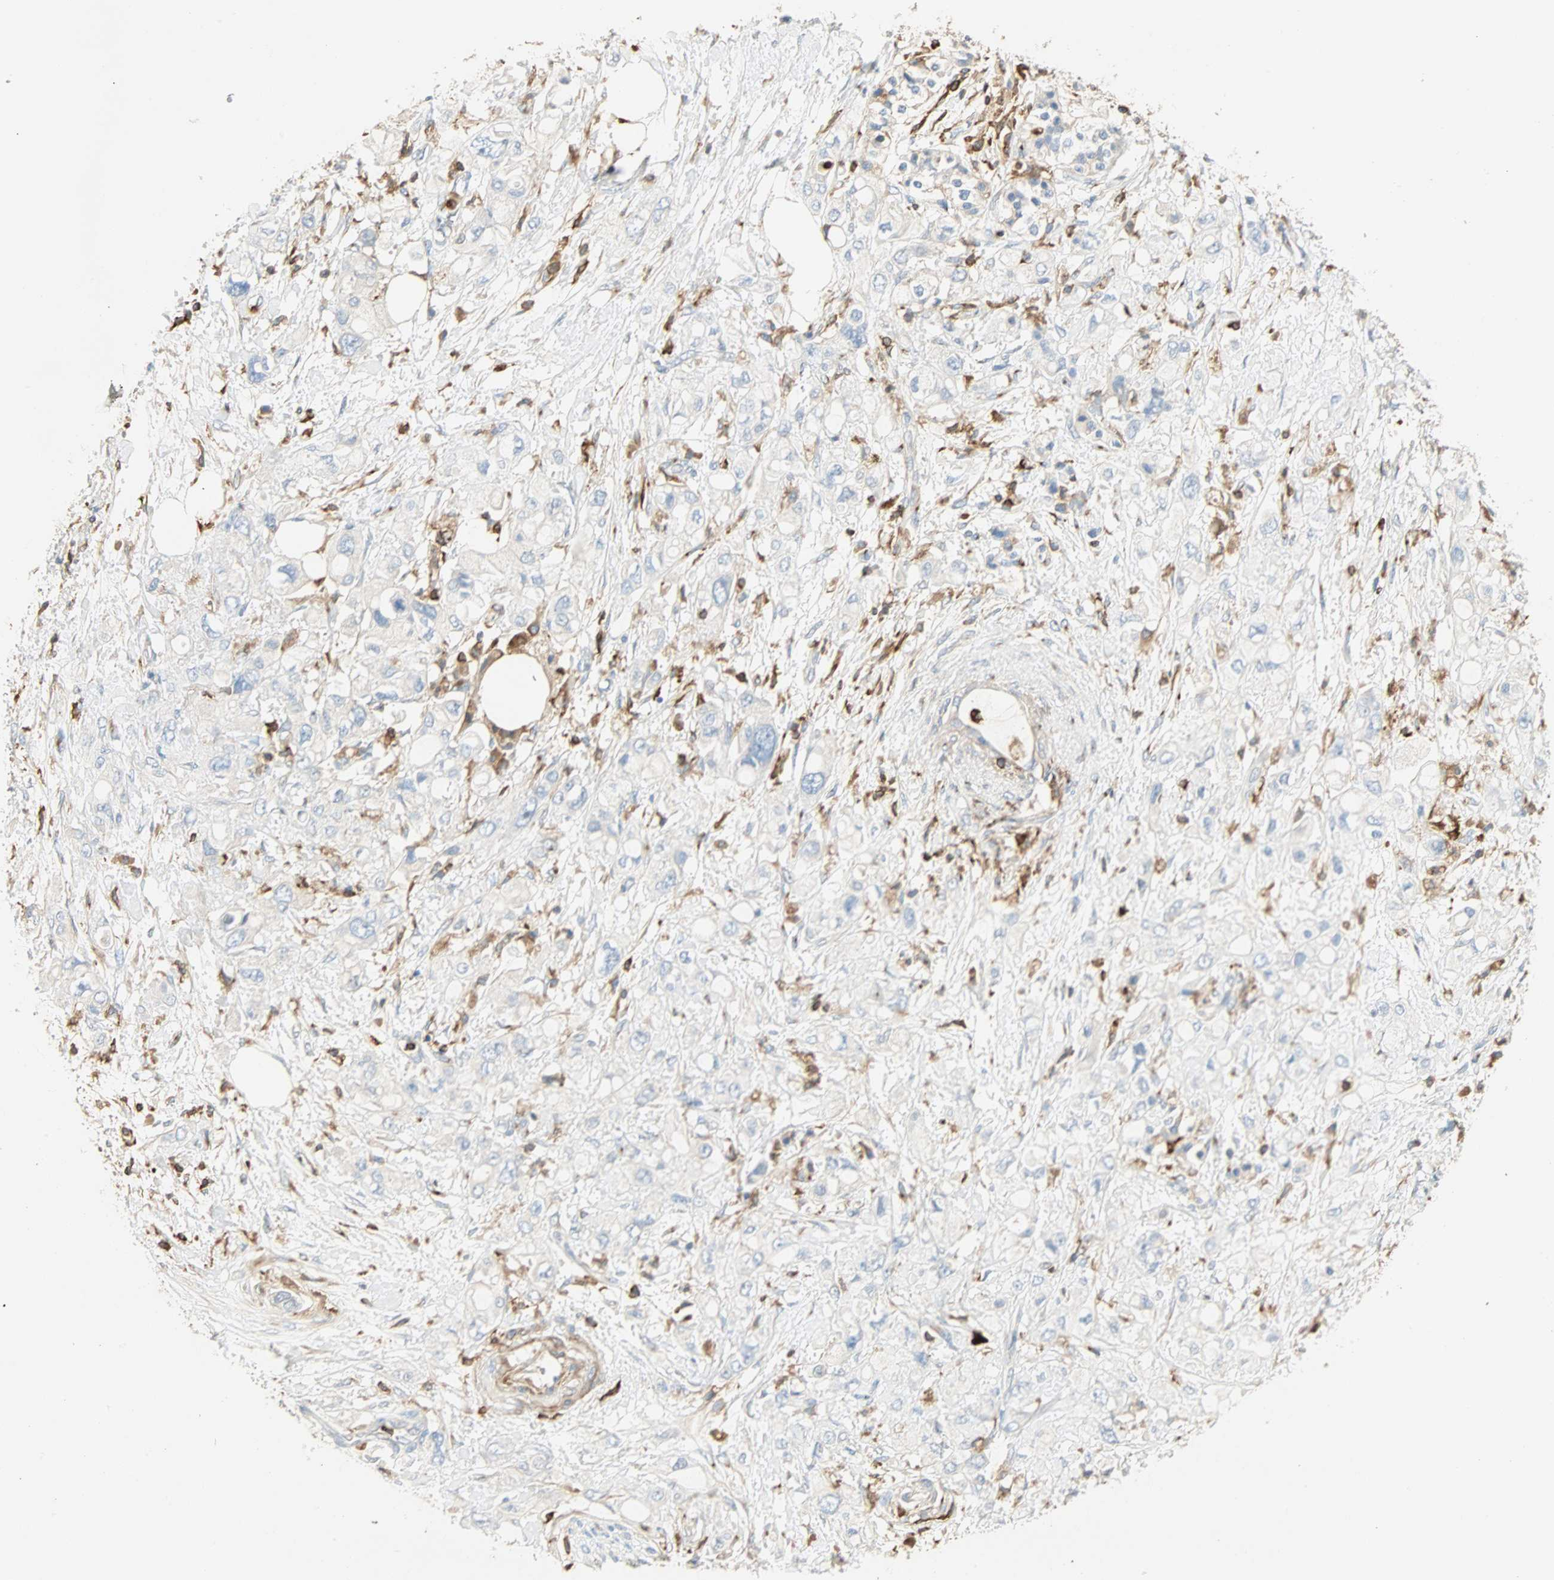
{"staining": {"intensity": "negative", "quantity": "none", "location": "none"}, "tissue": "pancreatic cancer", "cell_type": "Tumor cells", "image_type": "cancer", "snomed": [{"axis": "morphology", "description": "Adenocarcinoma, NOS"}, {"axis": "topography", "description": "Pancreas"}], "caption": "Immunohistochemical staining of pancreatic adenocarcinoma reveals no significant staining in tumor cells.", "gene": "FMNL1", "patient": {"sex": "female", "age": 56}}